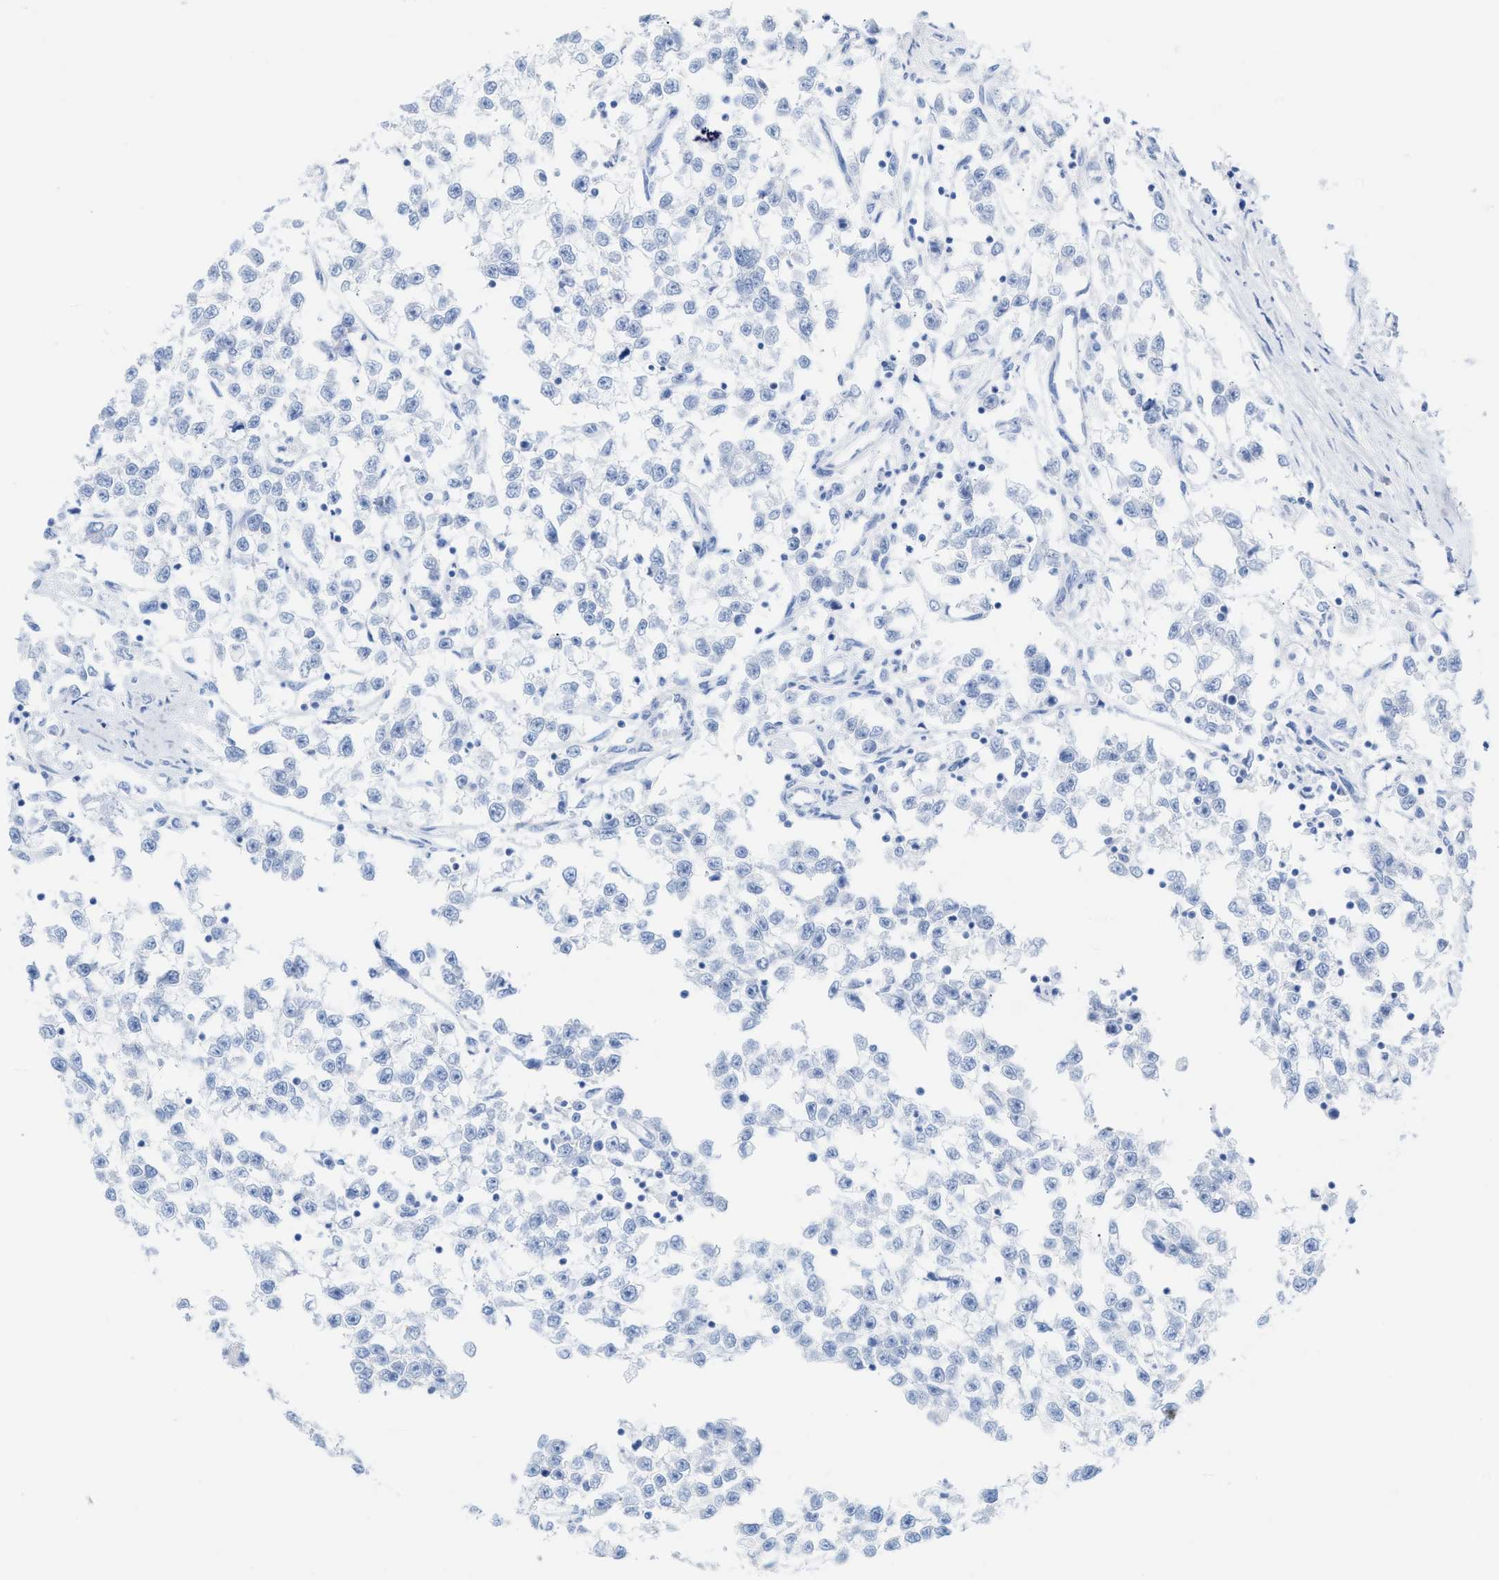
{"staining": {"intensity": "negative", "quantity": "none", "location": "none"}, "tissue": "testis cancer", "cell_type": "Tumor cells", "image_type": "cancer", "snomed": [{"axis": "morphology", "description": "Seminoma, NOS"}, {"axis": "morphology", "description": "Carcinoma, Embryonal, NOS"}, {"axis": "topography", "description": "Testis"}], "caption": "The micrograph displays no significant positivity in tumor cells of embryonal carcinoma (testis).", "gene": "CPA1", "patient": {"sex": "male", "age": 51}}